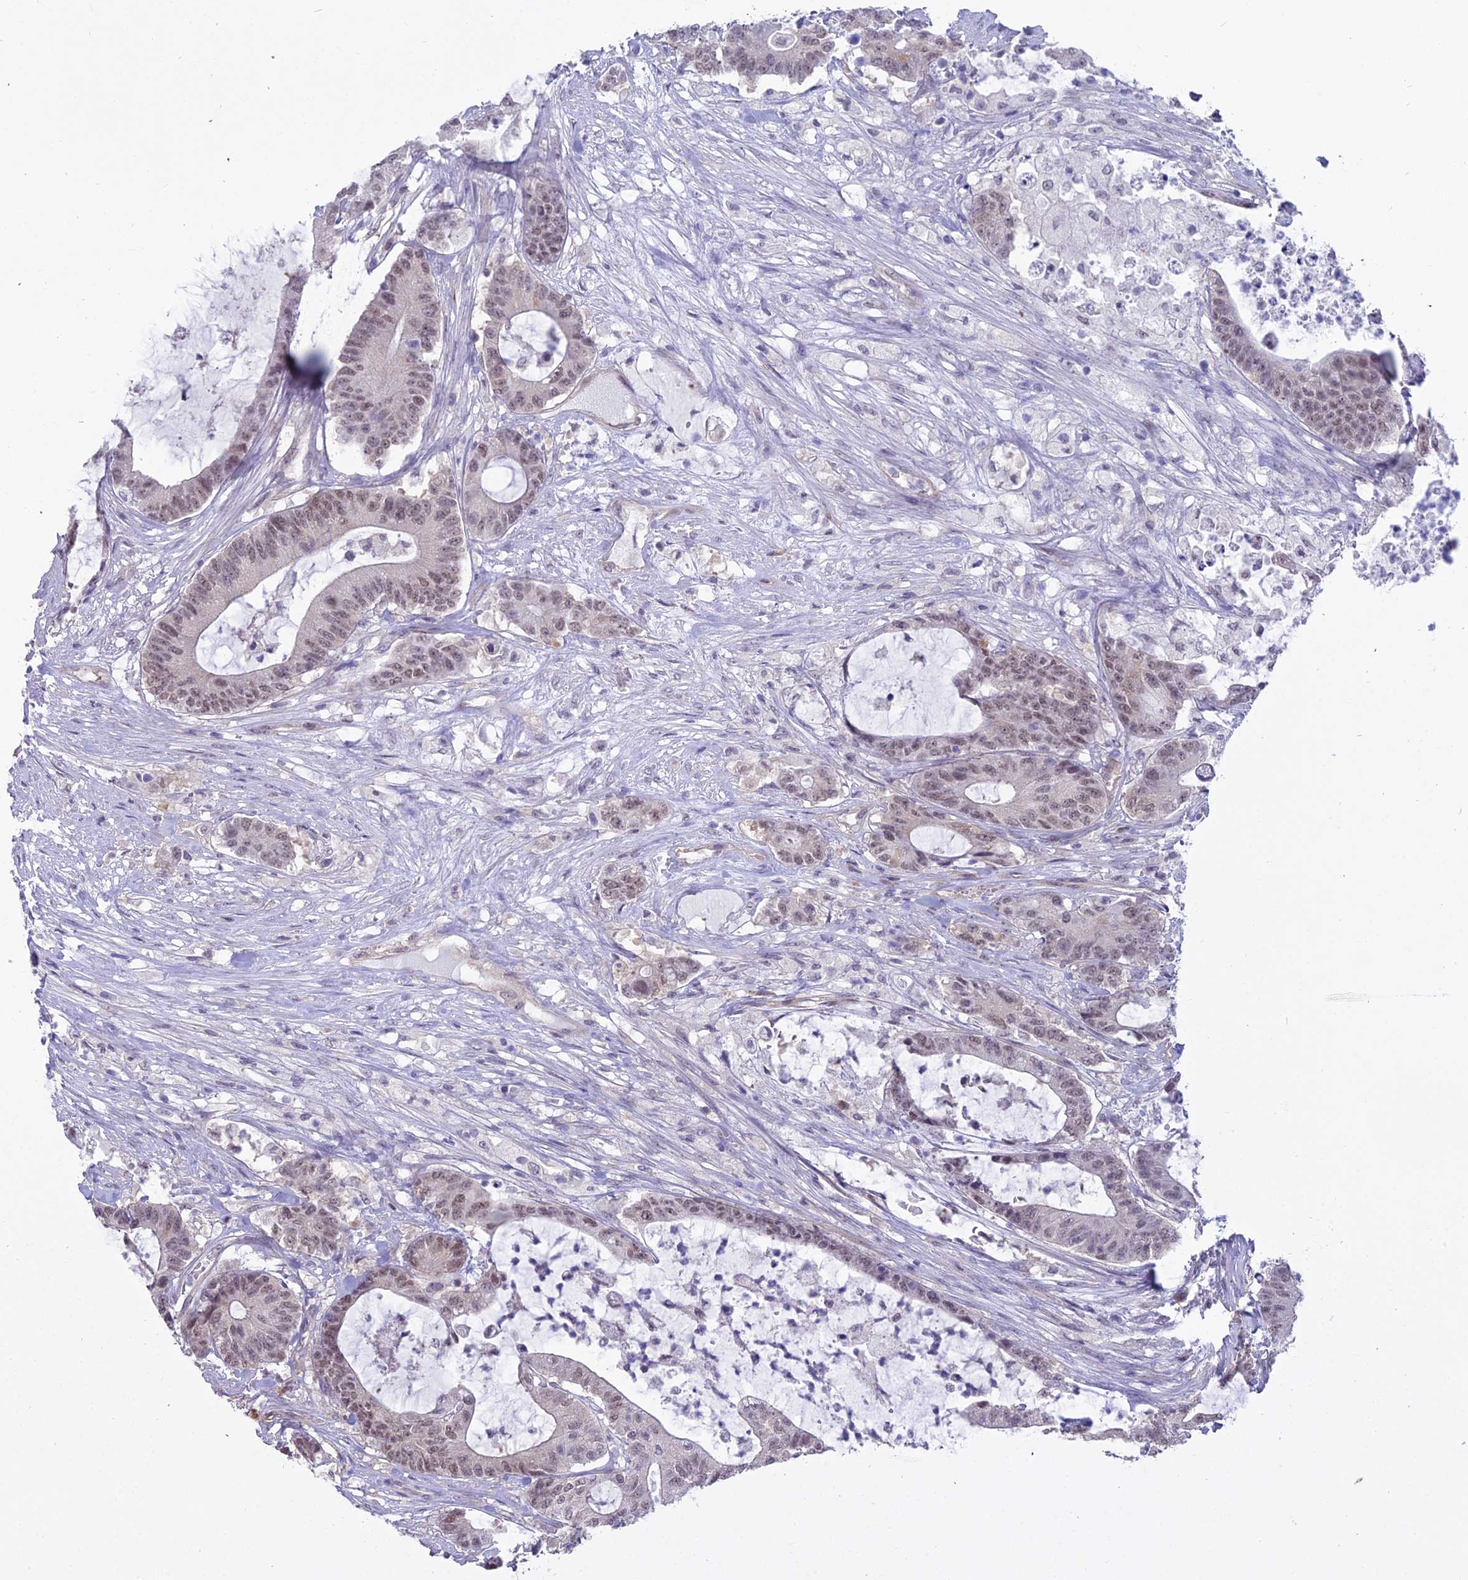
{"staining": {"intensity": "weak", "quantity": ">75%", "location": "nuclear"}, "tissue": "colorectal cancer", "cell_type": "Tumor cells", "image_type": "cancer", "snomed": [{"axis": "morphology", "description": "Adenocarcinoma, NOS"}, {"axis": "topography", "description": "Colon"}], "caption": "Brown immunohistochemical staining in human adenocarcinoma (colorectal) shows weak nuclear positivity in approximately >75% of tumor cells.", "gene": "BLNK", "patient": {"sex": "female", "age": 84}}